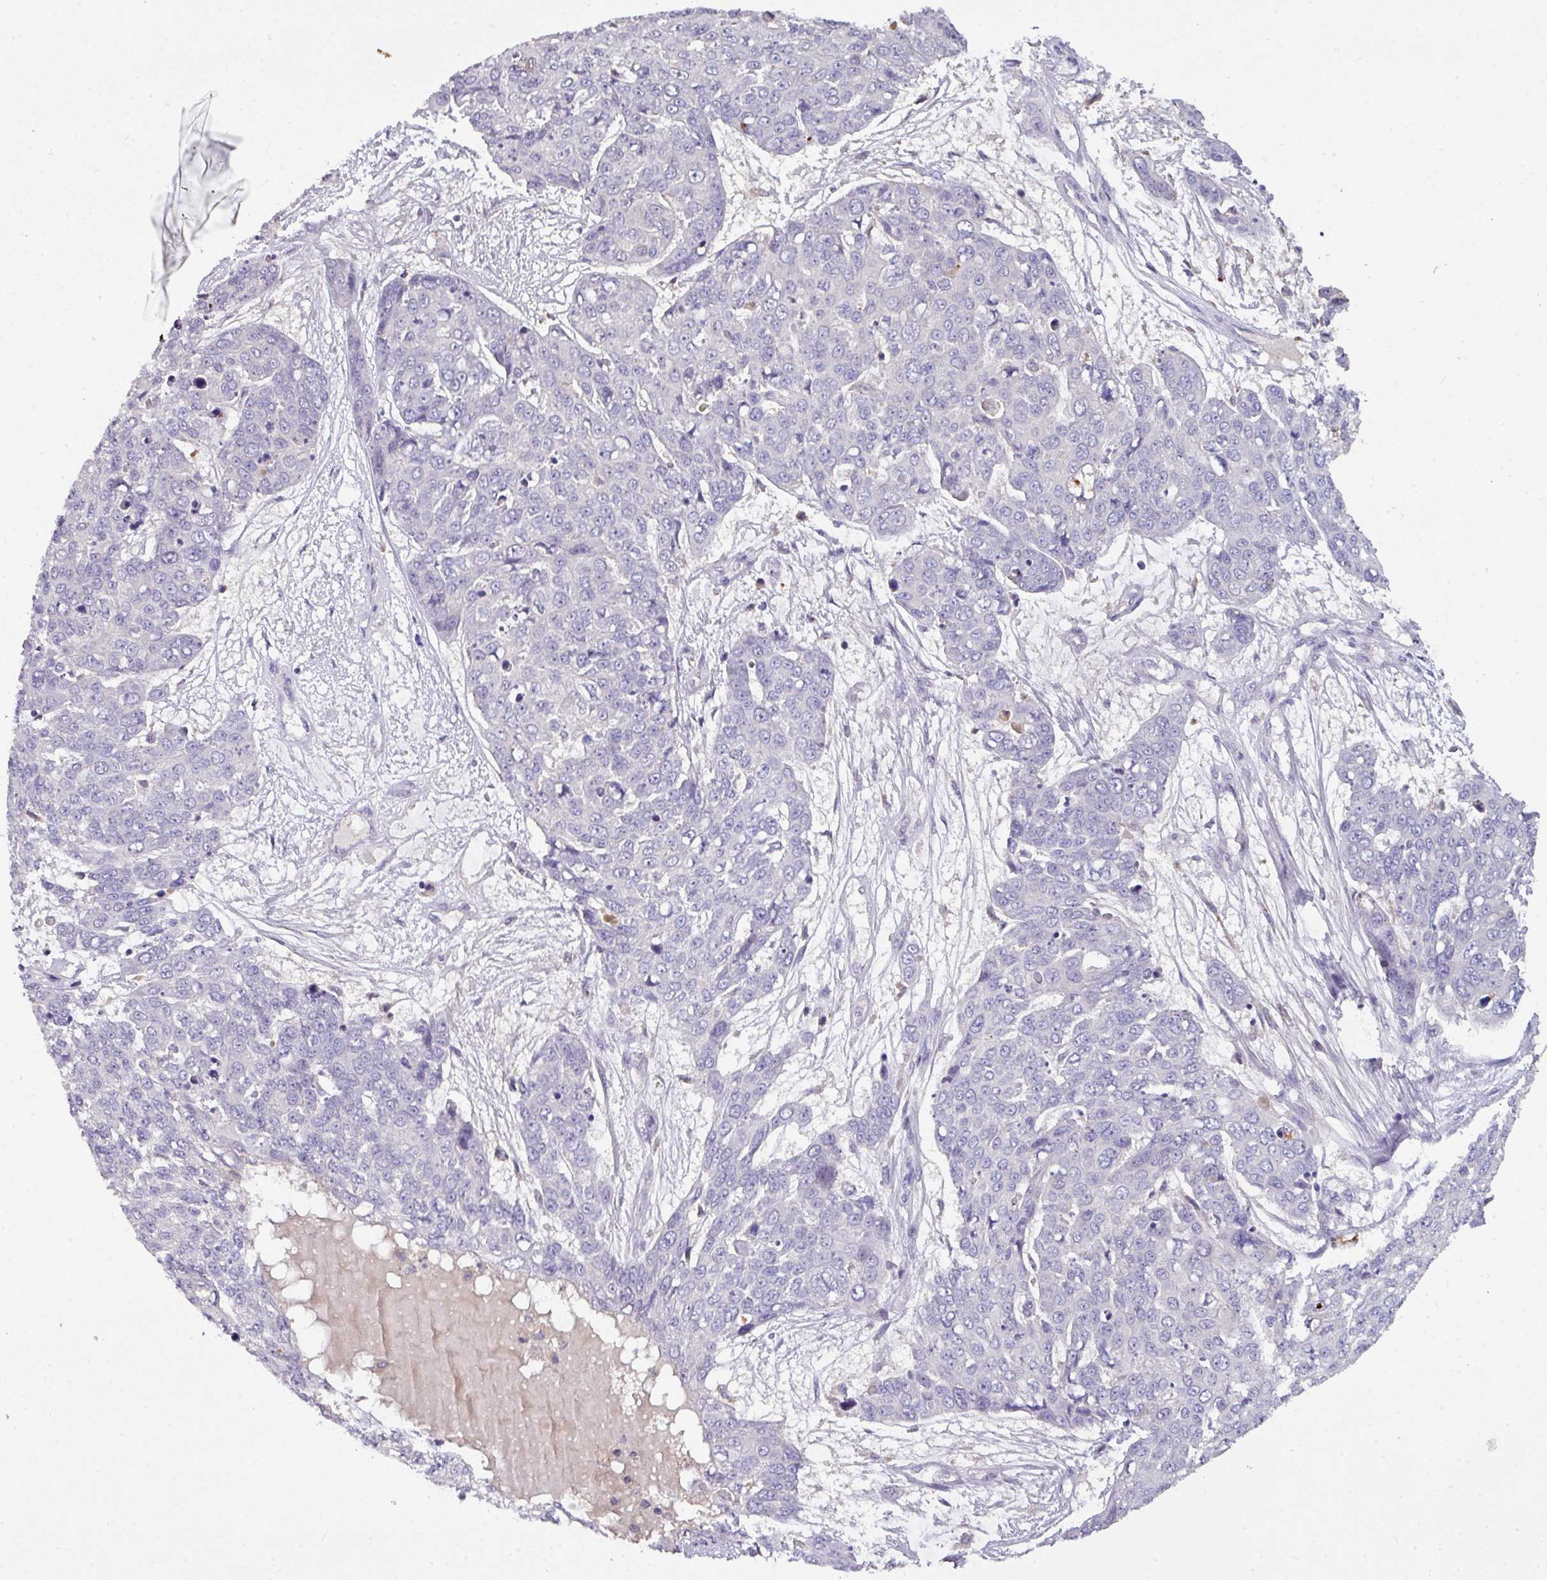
{"staining": {"intensity": "negative", "quantity": "none", "location": "none"}, "tissue": "skin cancer", "cell_type": "Tumor cells", "image_type": "cancer", "snomed": [{"axis": "morphology", "description": "Squamous cell carcinoma, NOS"}, {"axis": "topography", "description": "Skin"}], "caption": "This is an IHC photomicrograph of skin squamous cell carcinoma. There is no staining in tumor cells.", "gene": "AEBP2", "patient": {"sex": "male", "age": 71}}